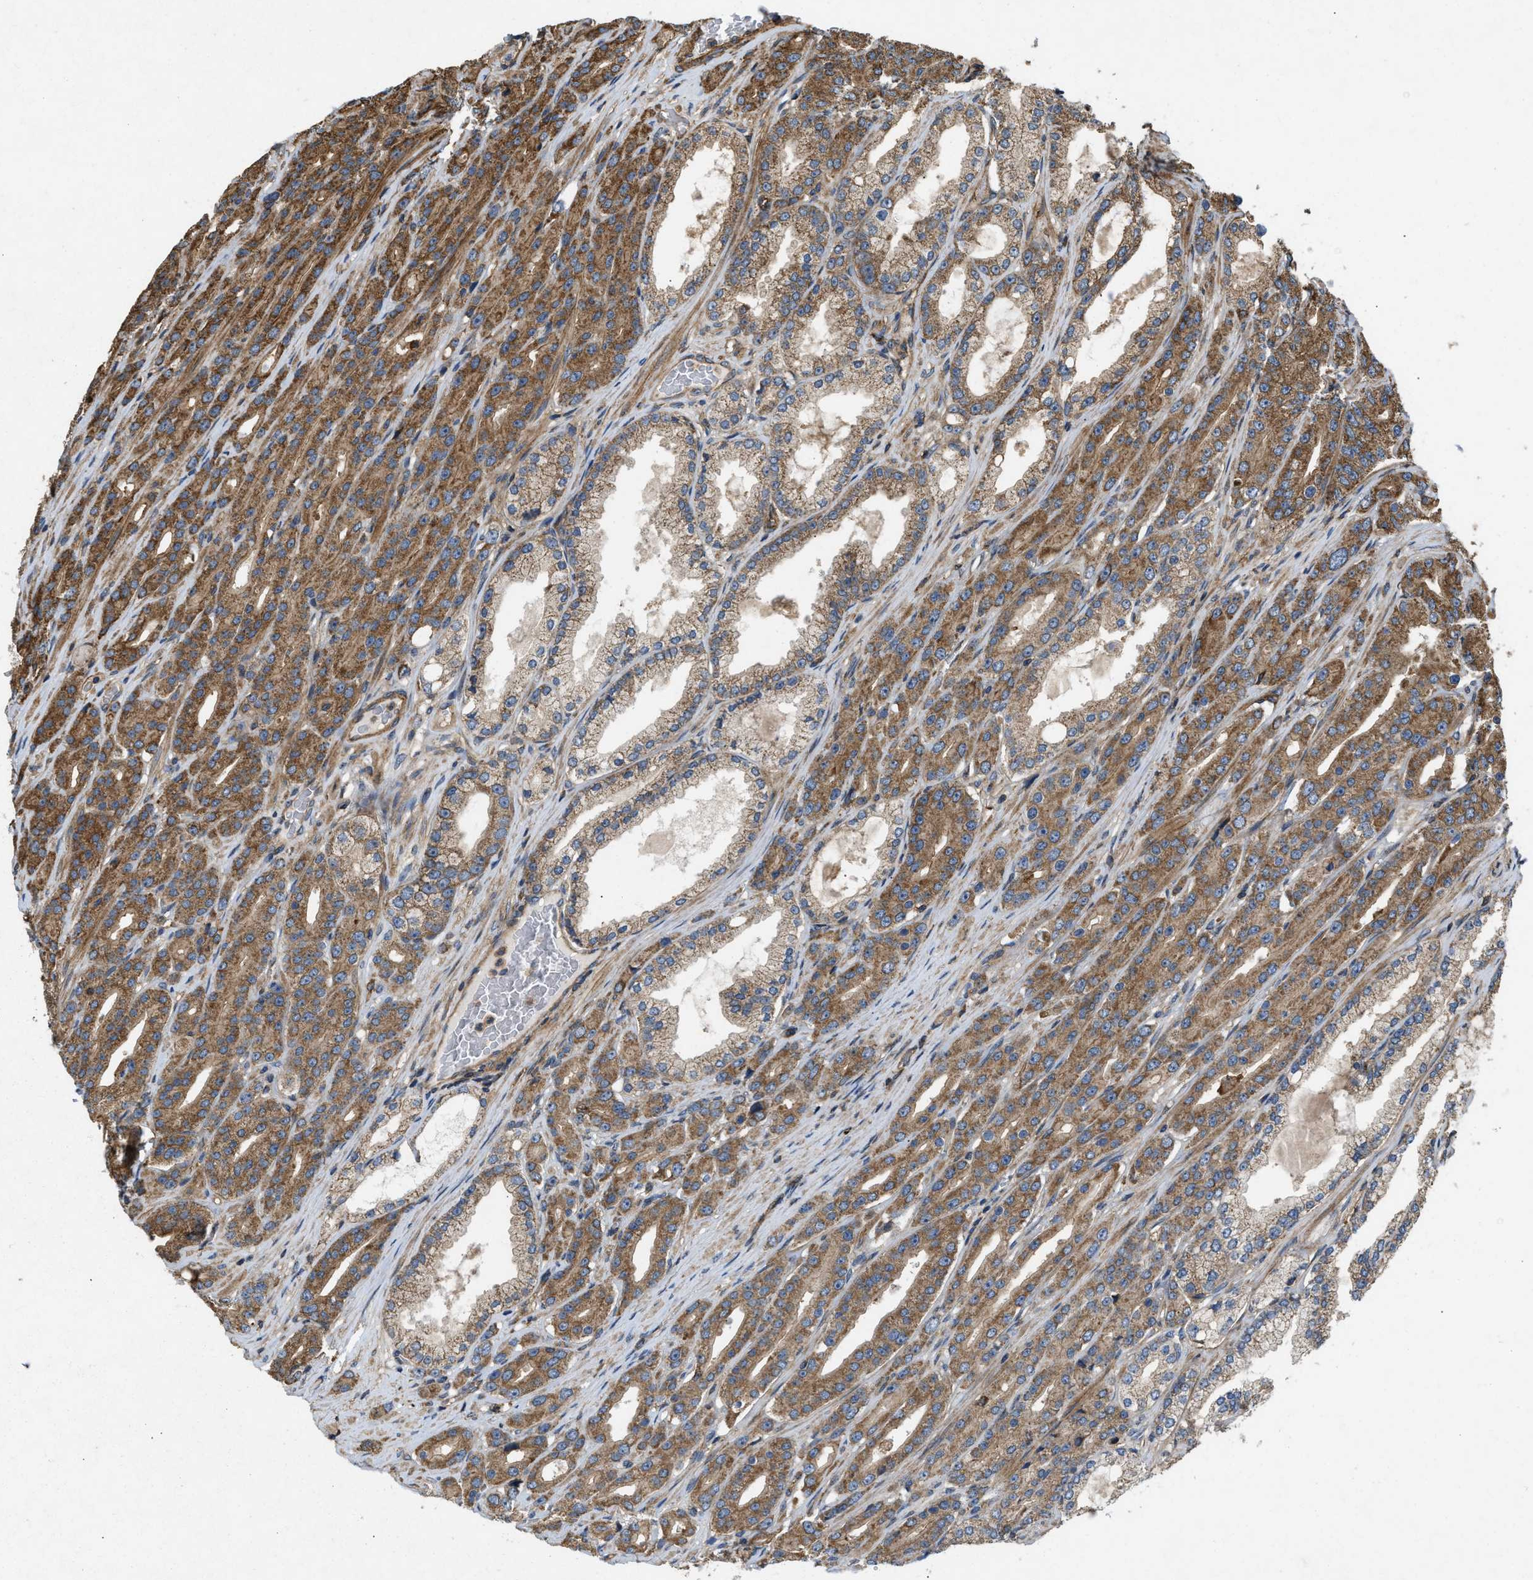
{"staining": {"intensity": "moderate", "quantity": ">75%", "location": "cytoplasmic/membranous"}, "tissue": "prostate cancer", "cell_type": "Tumor cells", "image_type": "cancer", "snomed": [{"axis": "morphology", "description": "Adenocarcinoma, High grade"}, {"axis": "topography", "description": "Prostate"}], "caption": "High-grade adenocarcinoma (prostate) stained for a protein shows moderate cytoplasmic/membranous positivity in tumor cells. Using DAB (3,3'-diaminobenzidine) (brown) and hematoxylin (blue) stains, captured at high magnification using brightfield microscopy.", "gene": "GNB4", "patient": {"sex": "male", "age": 71}}